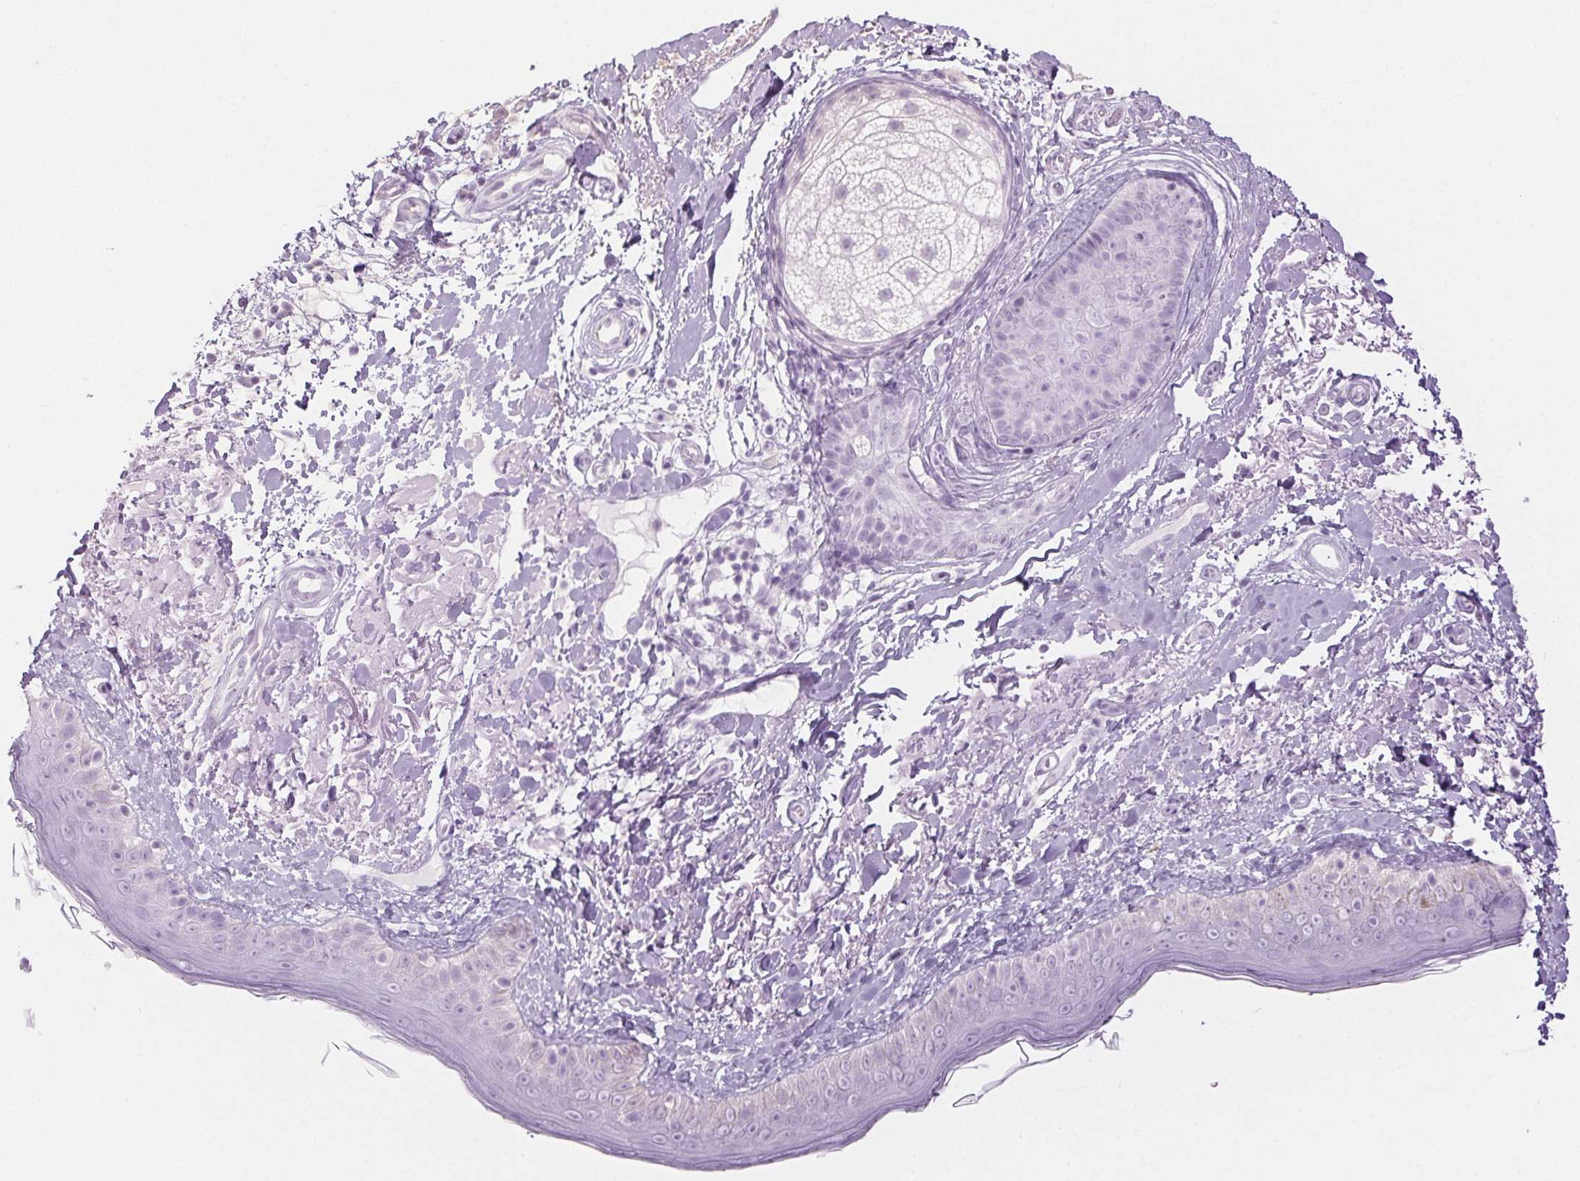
{"staining": {"intensity": "negative", "quantity": "none", "location": "none"}, "tissue": "skin", "cell_type": "Fibroblasts", "image_type": "normal", "snomed": [{"axis": "morphology", "description": "Normal tissue, NOS"}, {"axis": "topography", "description": "Skin"}], "caption": "Fibroblasts are negative for protein expression in unremarkable human skin. (DAB (3,3'-diaminobenzidine) IHC visualized using brightfield microscopy, high magnification).", "gene": "SPRR3", "patient": {"sex": "male", "age": 73}}